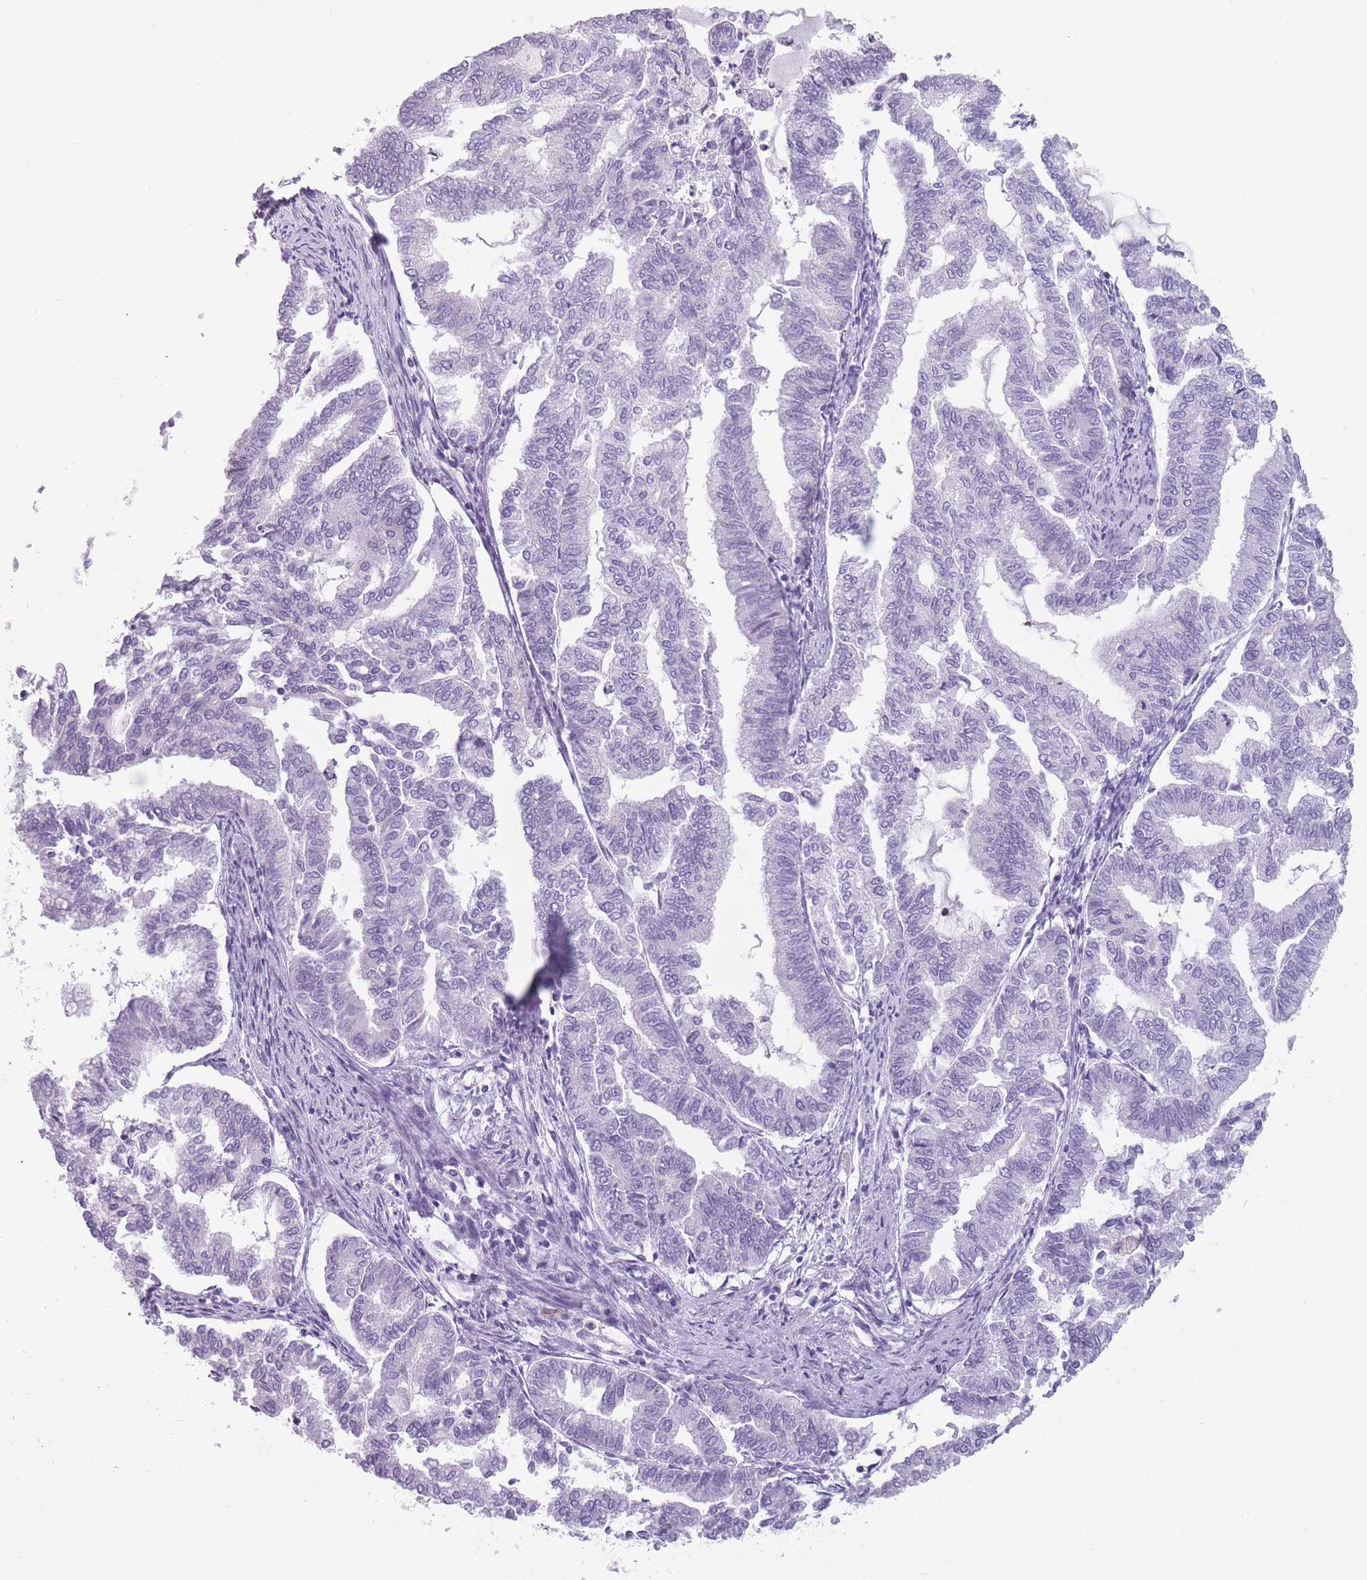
{"staining": {"intensity": "negative", "quantity": "none", "location": "none"}, "tissue": "endometrial cancer", "cell_type": "Tumor cells", "image_type": "cancer", "snomed": [{"axis": "morphology", "description": "Adenocarcinoma, NOS"}, {"axis": "topography", "description": "Endometrium"}], "caption": "Tumor cells are negative for protein expression in human endometrial adenocarcinoma.", "gene": "CR1L", "patient": {"sex": "female", "age": 79}}